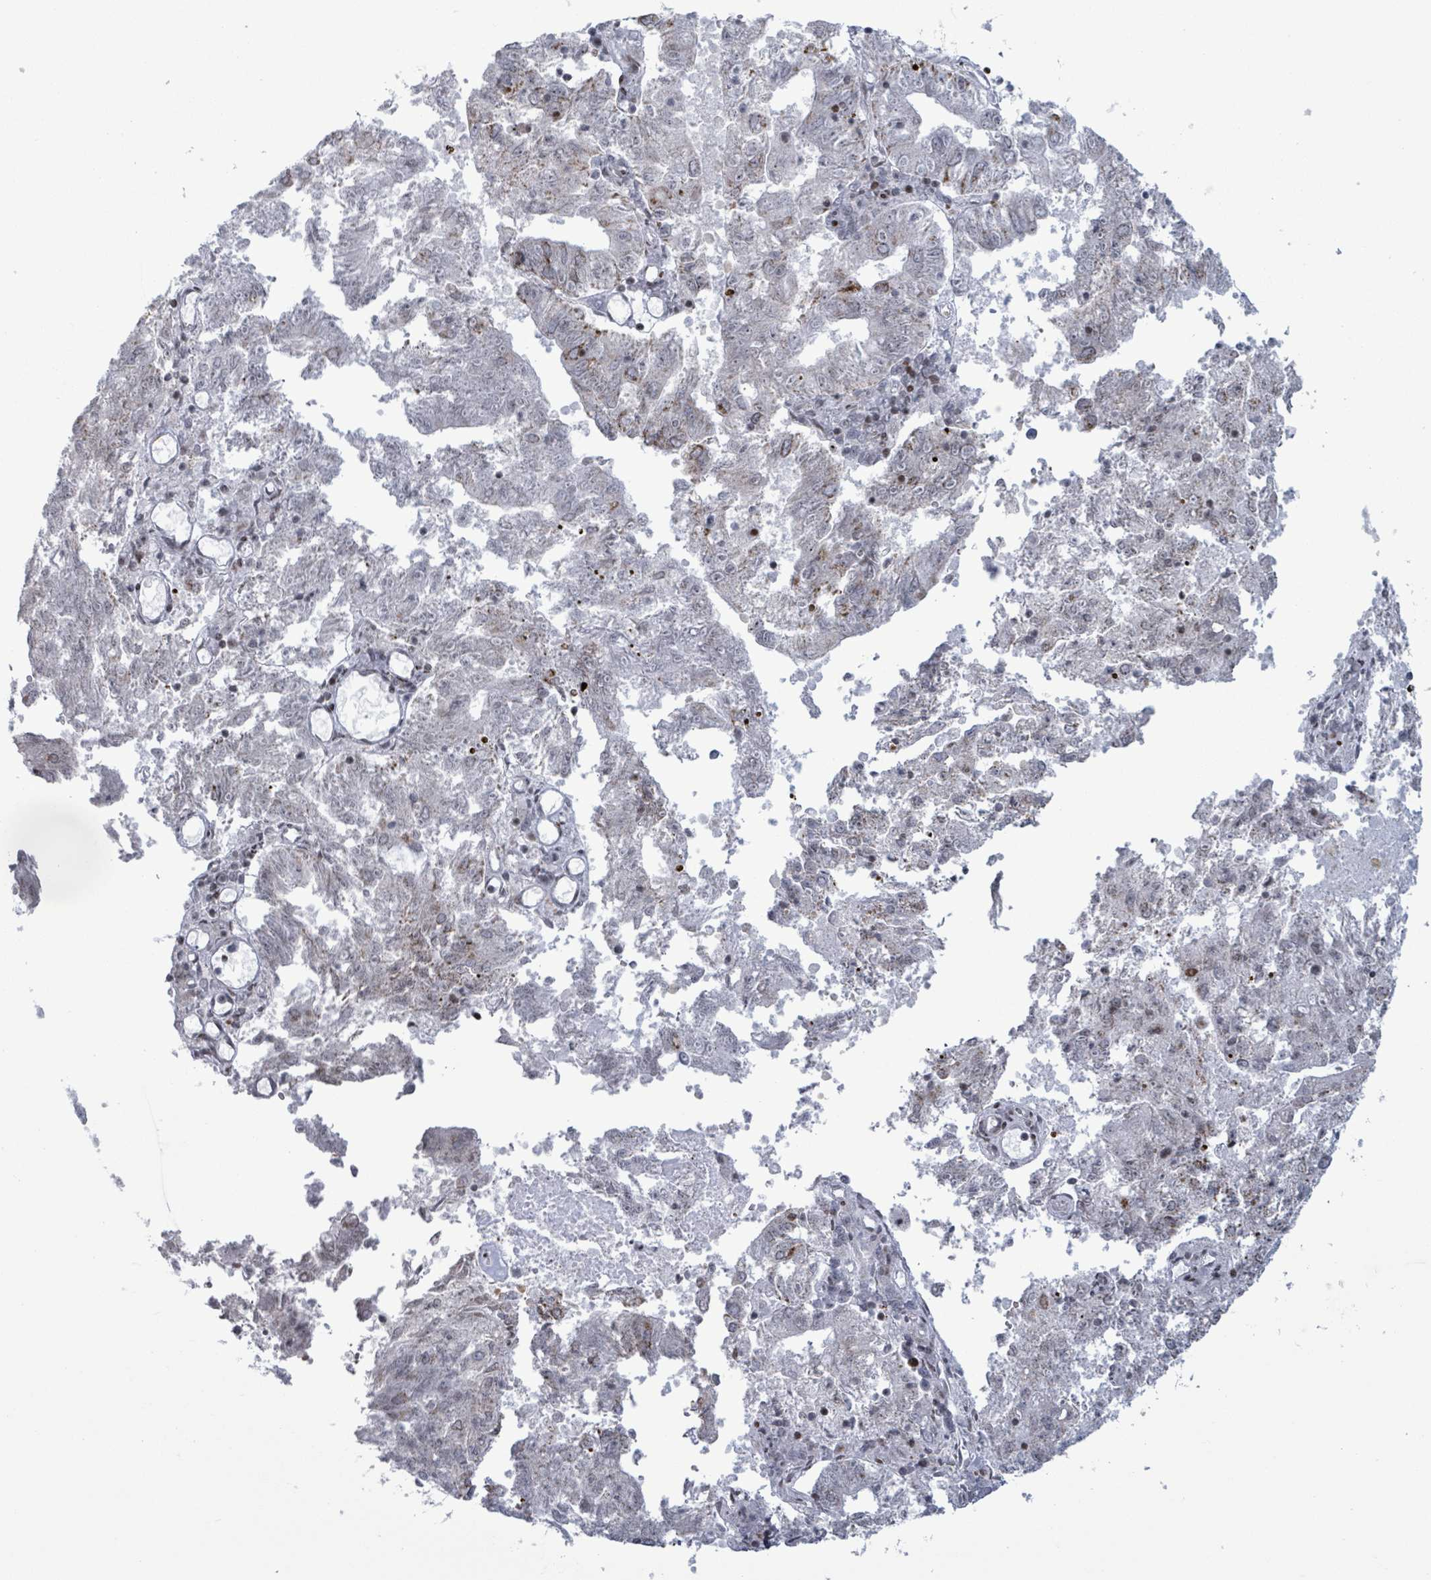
{"staining": {"intensity": "weak", "quantity": "25%-75%", "location": "cytoplasmic/membranous"}, "tissue": "endometrial cancer", "cell_type": "Tumor cells", "image_type": "cancer", "snomed": [{"axis": "morphology", "description": "Adenocarcinoma, NOS"}, {"axis": "topography", "description": "Endometrium"}], "caption": "Human adenocarcinoma (endometrial) stained with a brown dye displays weak cytoplasmic/membranous positive positivity in about 25%-75% of tumor cells.", "gene": "FNDC4", "patient": {"sex": "female", "age": 82}}